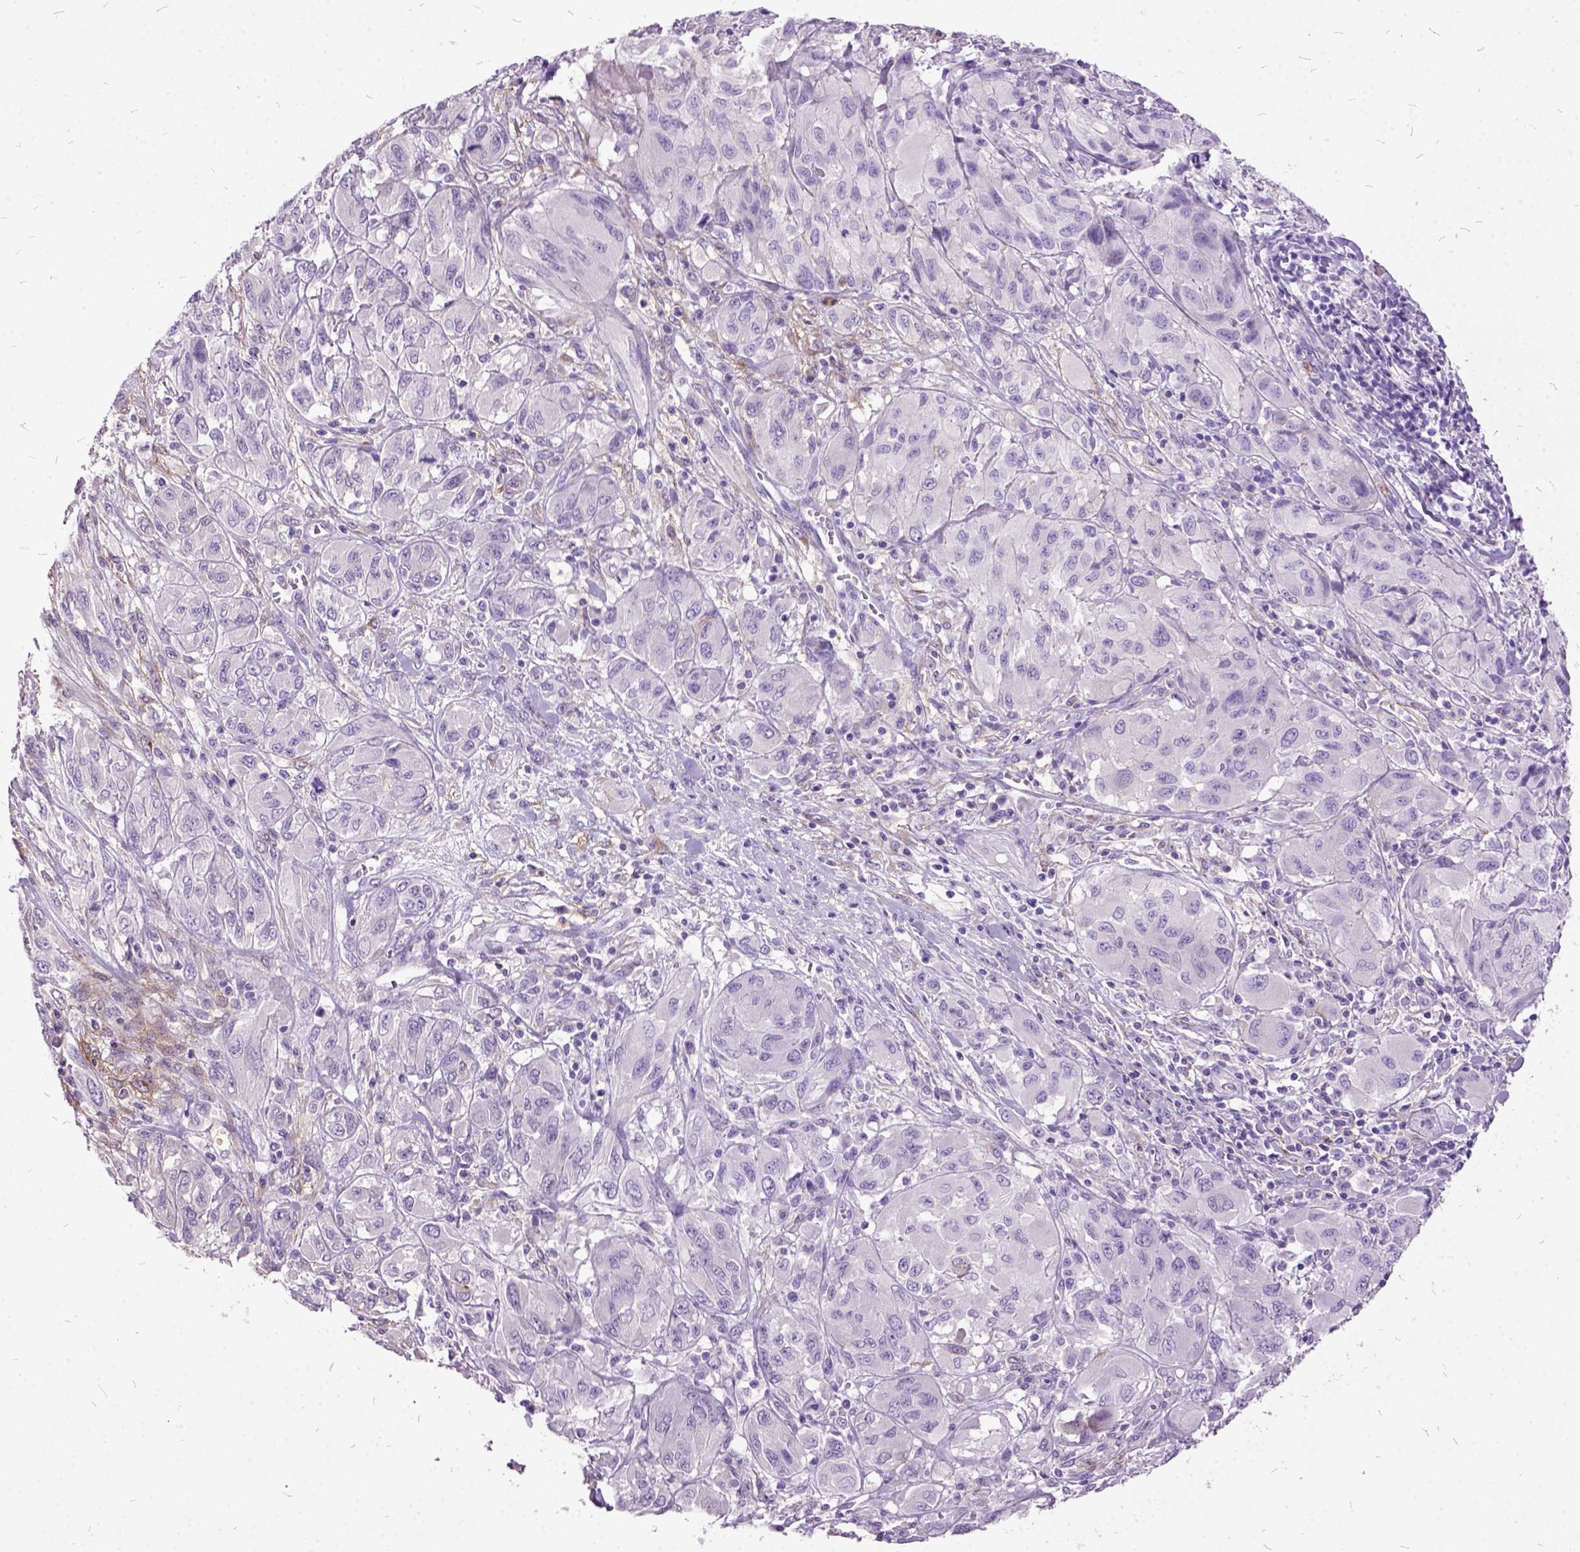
{"staining": {"intensity": "negative", "quantity": "none", "location": "none"}, "tissue": "melanoma", "cell_type": "Tumor cells", "image_type": "cancer", "snomed": [{"axis": "morphology", "description": "Malignant melanoma, NOS"}, {"axis": "topography", "description": "Skin"}], "caption": "IHC micrograph of neoplastic tissue: human malignant melanoma stained with DAB reveals no significant protein staining in tumor cells. (Stains: DAB (3,3'-diaminobenzidine) immunohistochemistry (IHC) with hematoxylin counter stain, Microscopy: brightfield microscopy at high magnification).", "gene": "MME", "patient": {"sex": "female", "age": 91}}